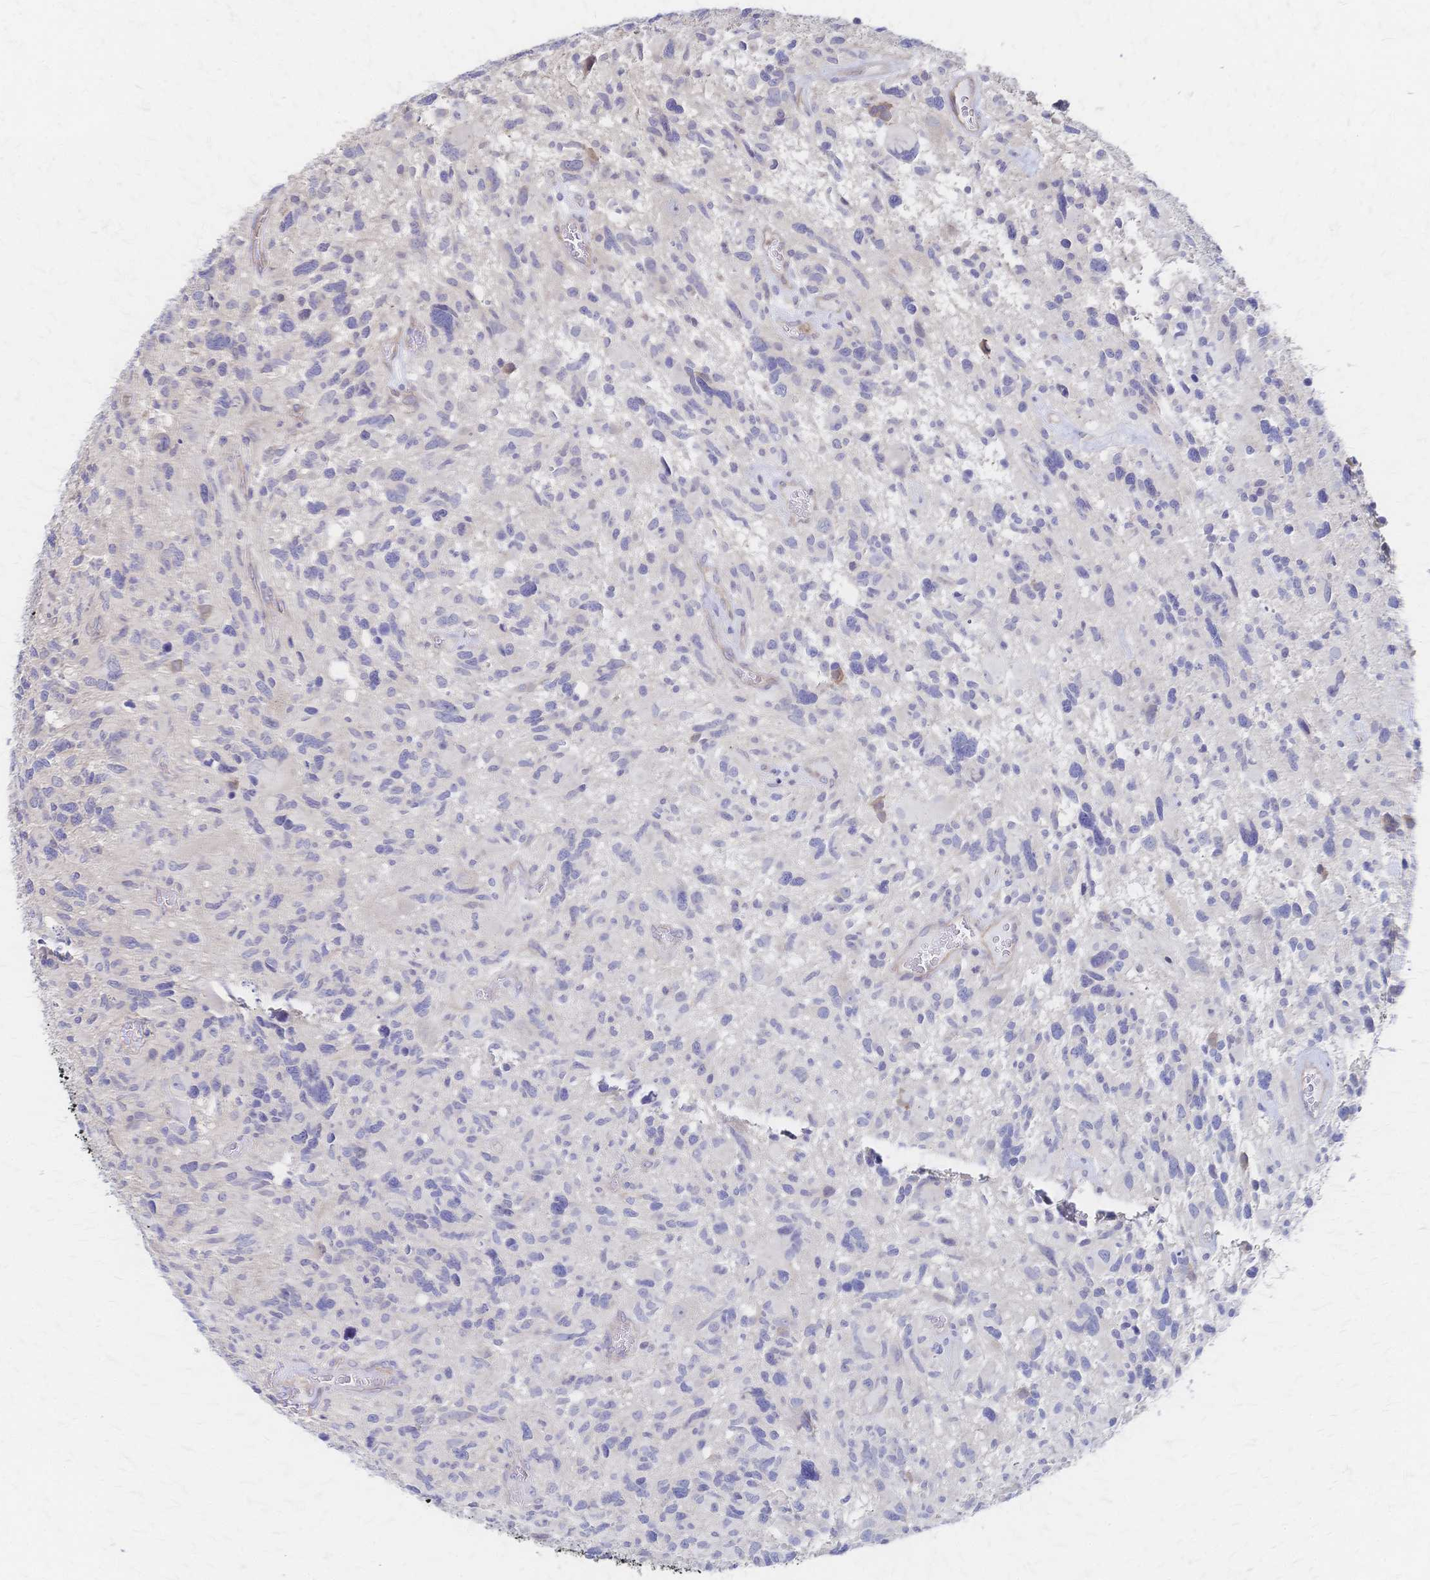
{"staining": {"intensity": "negative", "quantity": "none", "location": "none"}, "tissue": "glioma", "cell_type": "Tumor cells", "image_type": "cancer", "snomed": [{"axis": "morphology", "description": "Glioma, malignant, High grade"}, {"axis": "topography", "description": "Brain"}], "caption": "Glioma was stained to show a protein in brown. There is no significant expression in tumor cells. (Stains: DAB immunohistochemistry with hematoxylin counter stain, Microscopy: brightfield microscopy at high magnification).", "gene": "SLC5A1", "patient": {"sex": "male", "age": 49}}